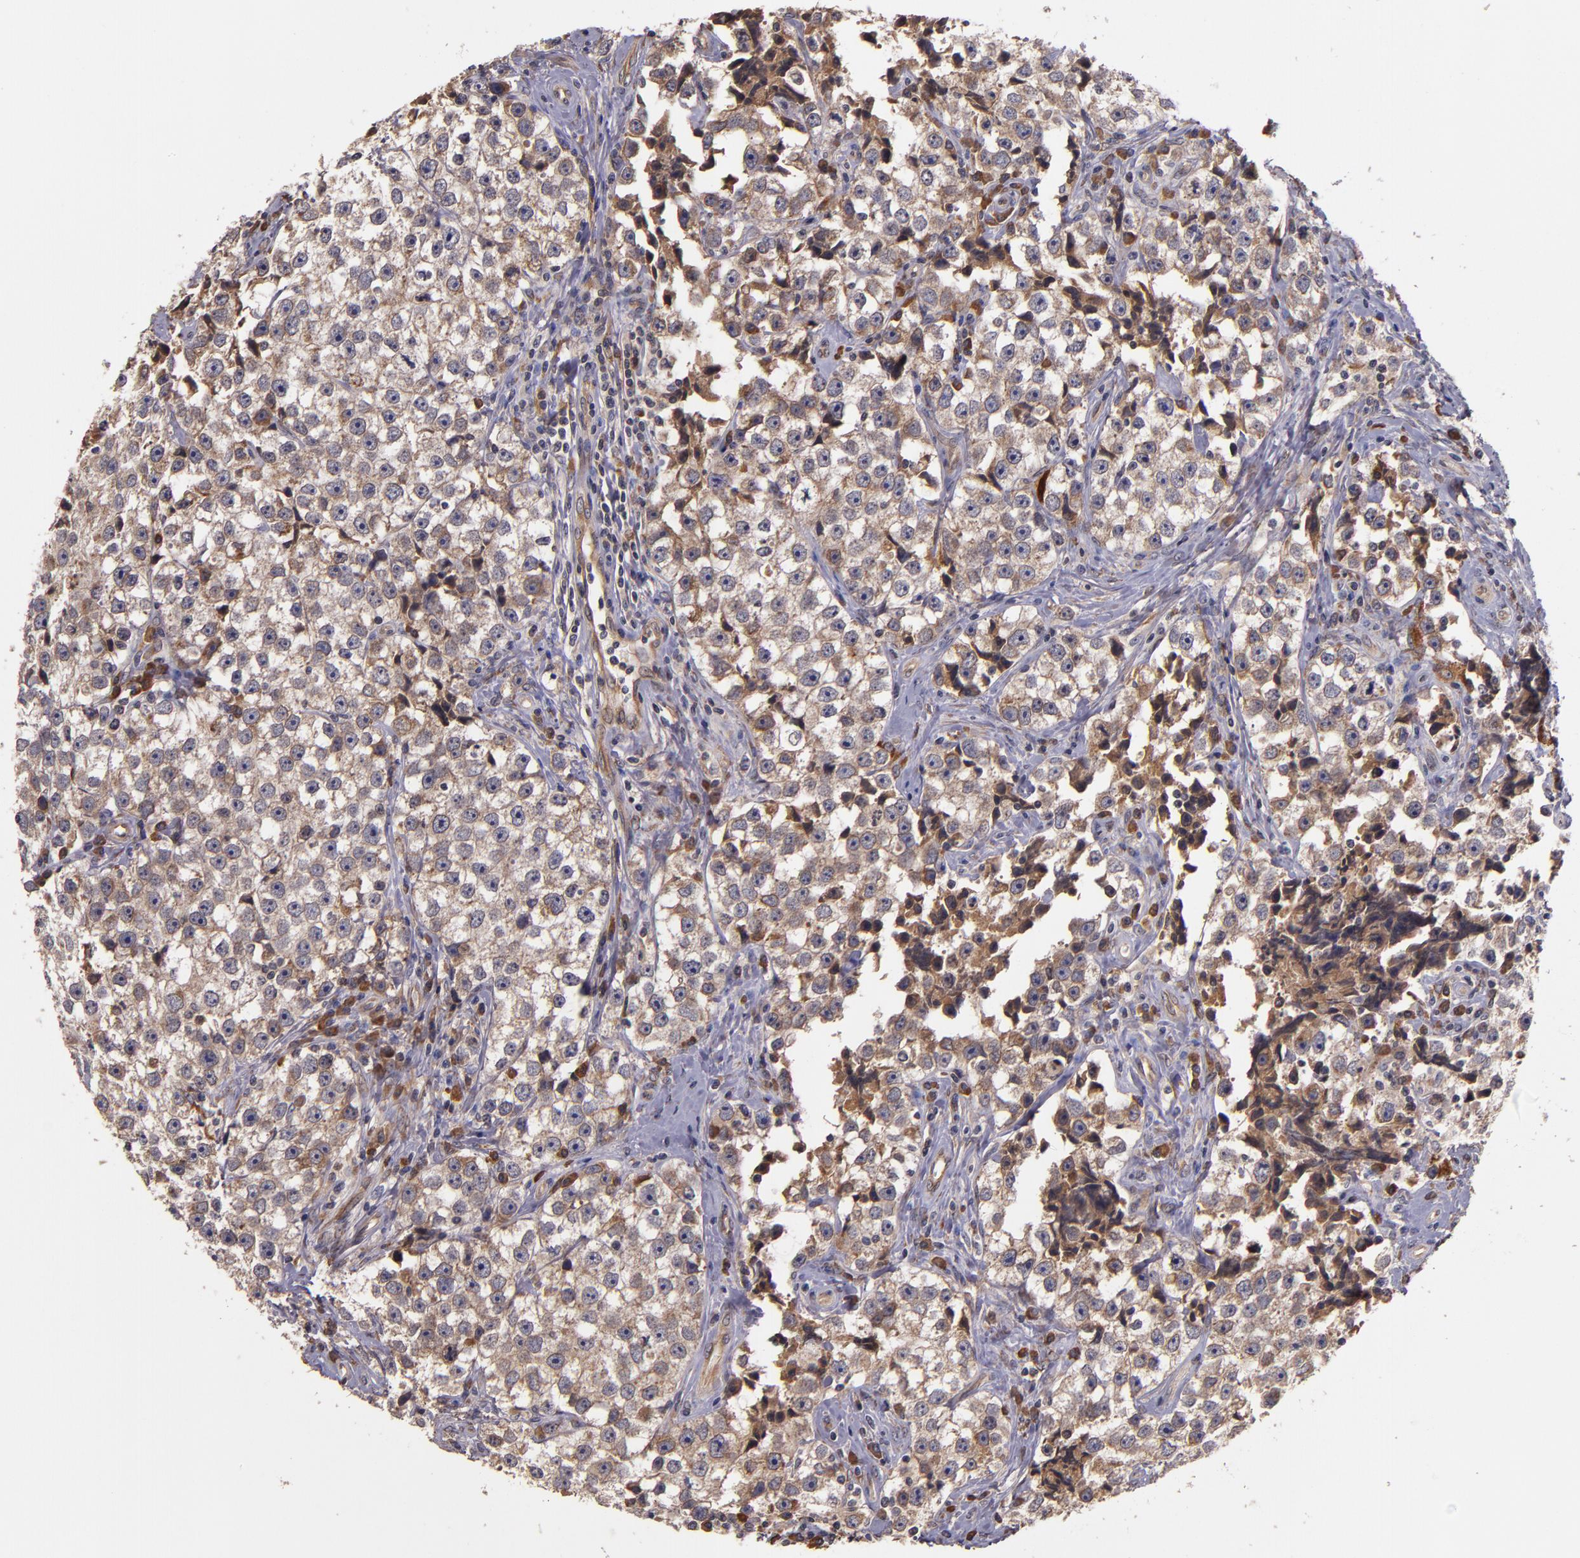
{"staining": {"intensity": "weak", "quantity": ">75%", "location": "cytoplasmic/membranous"}, "tissue": "testis cancer", "cell_type": "Tumor cells", "image_type": "cancer", "snomed": [{"axis": "morphology", "description": "Seminoma, NOS"}, {"axis": "topography", "description": "Testis"}], "caption": "Testis seminoma stained for a protein demonstrates weak cytoplasmic/membranous positivity in tumor cells.", "gene": "PRAF2", "patient": {"sex": "male", "age": 32}}